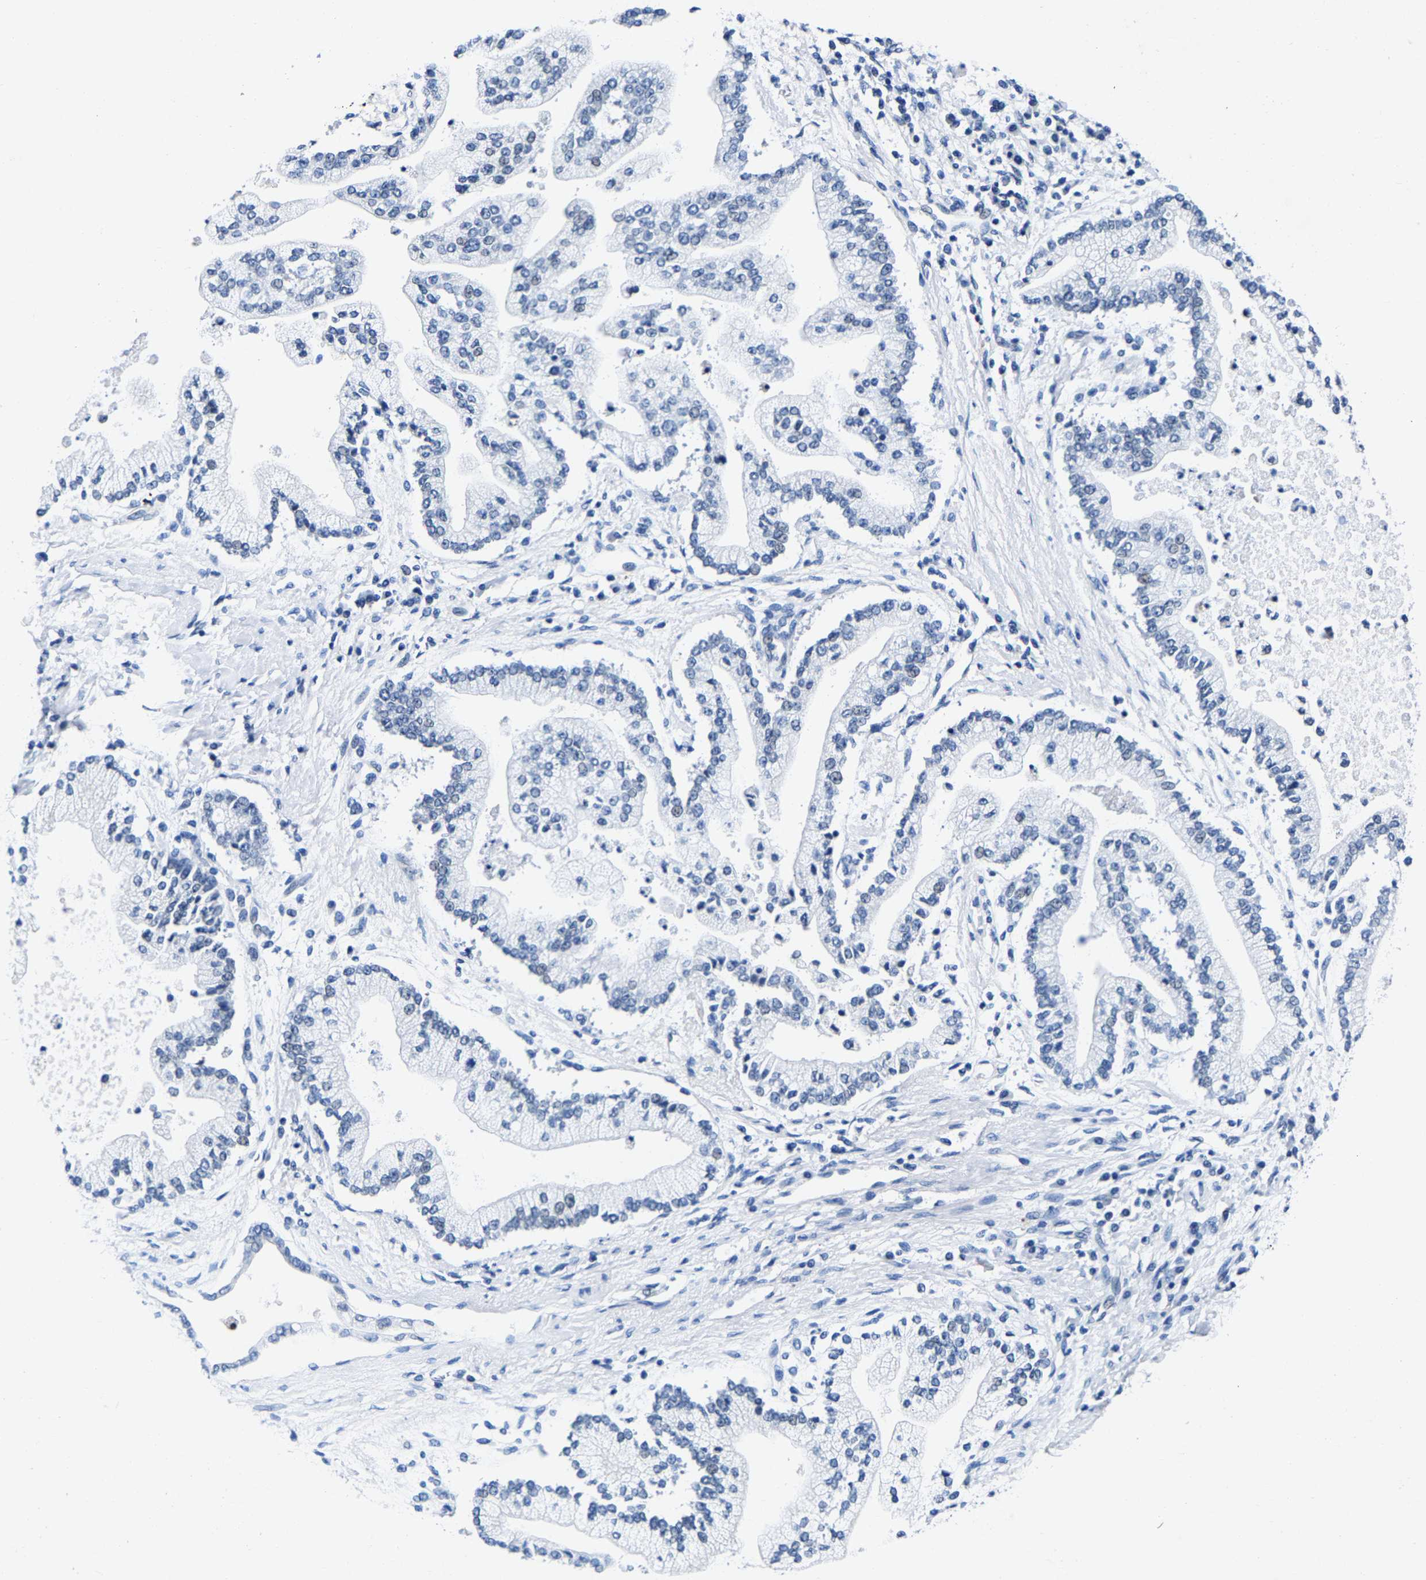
{"staining": {"intensity": "negative", "quantity": "none", "location": "none"}, "tissue": "liver cancer", "cell_type": "Tumor cells", "image_type": "cancer", "snomed": [{"axis": "morphology", "description": "Cholangiocarcinoma"}, {"axis": "topography", "description": "Liver"}], "caption": "DAB immunohistochemical staining of human cholangiocarcinoma (liver) demonstrates no significant staining in tumor cells.", "gene": "UBN2", "patient": {"sex": "male", "age": 50}}